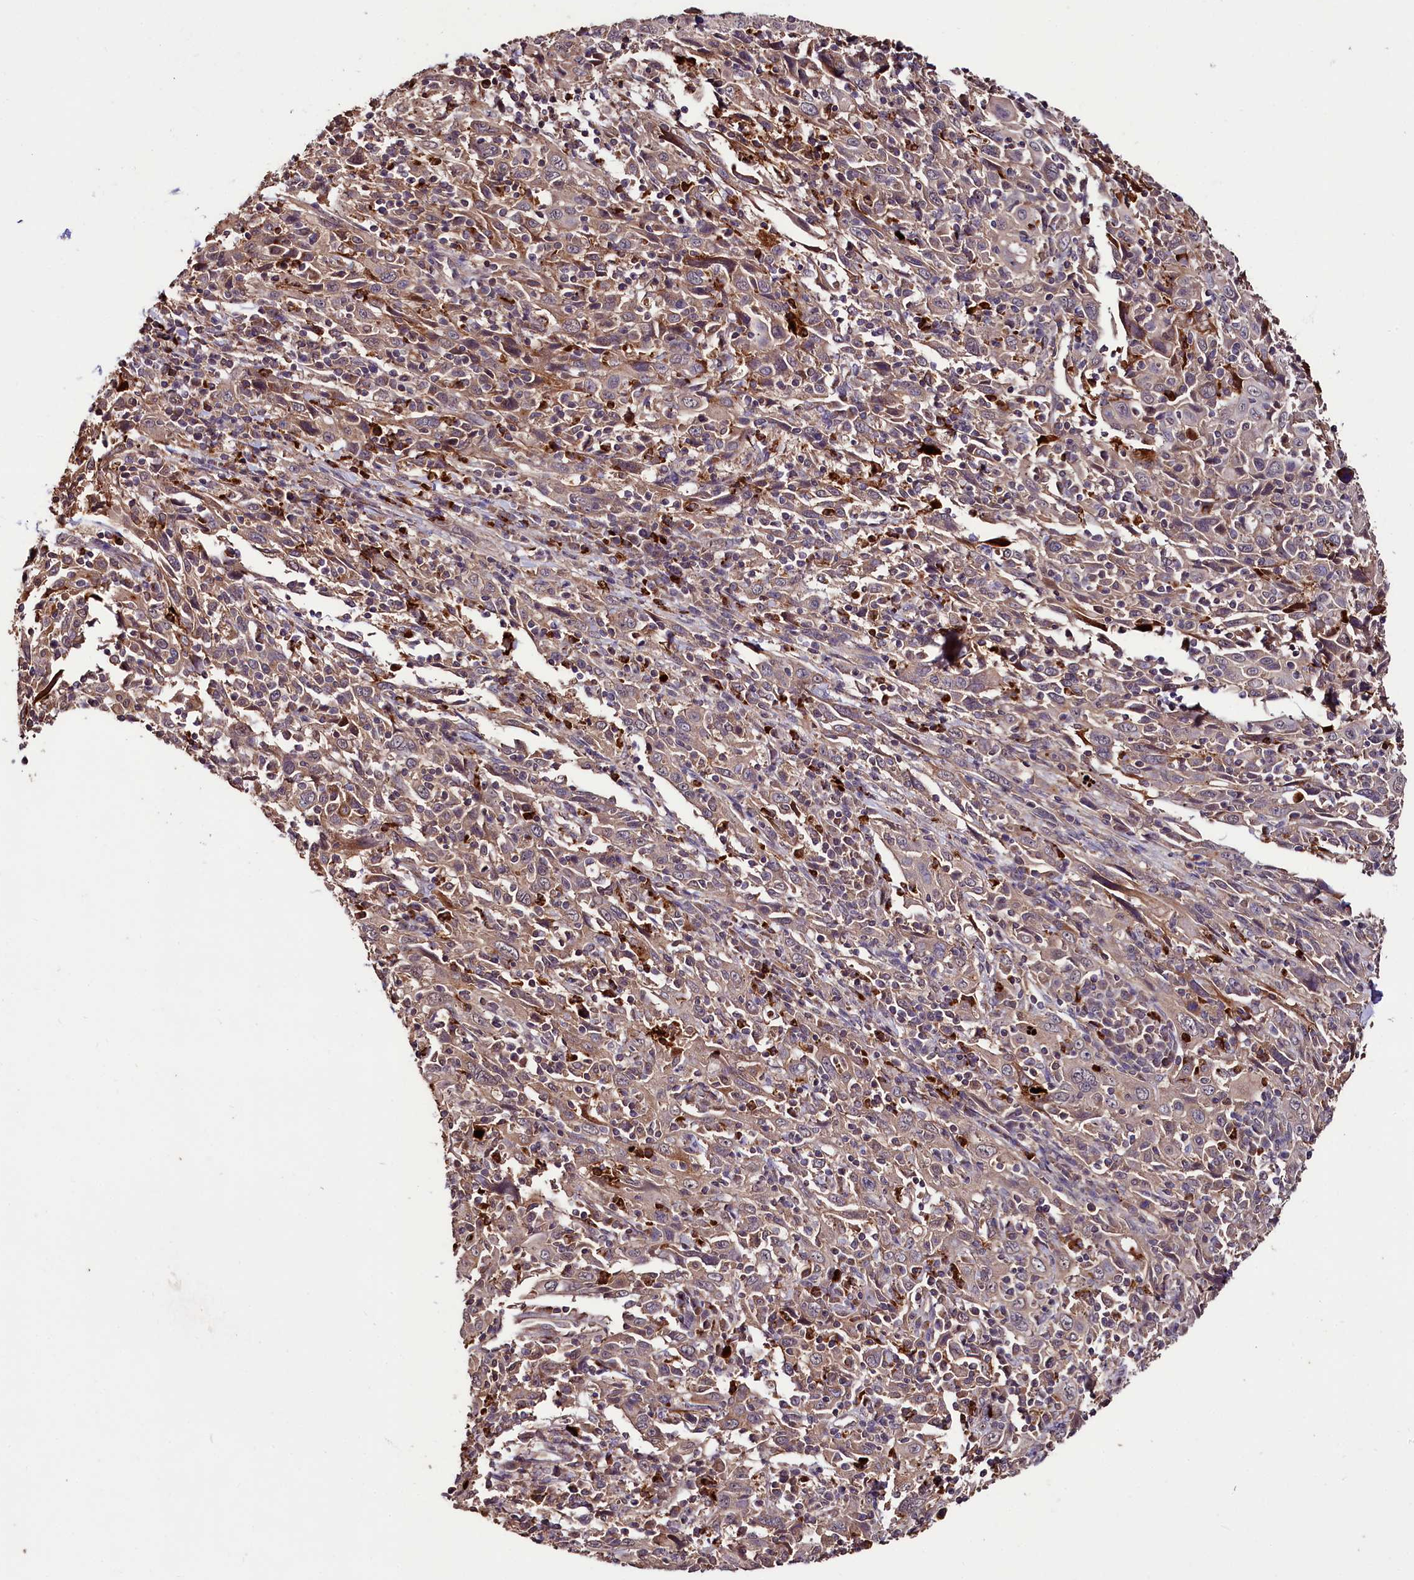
{"staining": {"intensity": "weak", "quantity": "<25%", "location": "cytoplasmic/membranous"}, "tissue": "cervical cancer", "cell_type": "Tumor cells", "image_type": "cancer", "snomed": [{"axis": "morphology", "description": "Squamous cell carcinoma, NOS"}, {"axis": "topography", "description": "Cervix"}], "caption": "Photomicrograph shows no significant protein expression in tumor cells of cervical squamous cell carcinoma.", "gene": "KLRB1", "patient": {"sex": "female", "age": 46}}